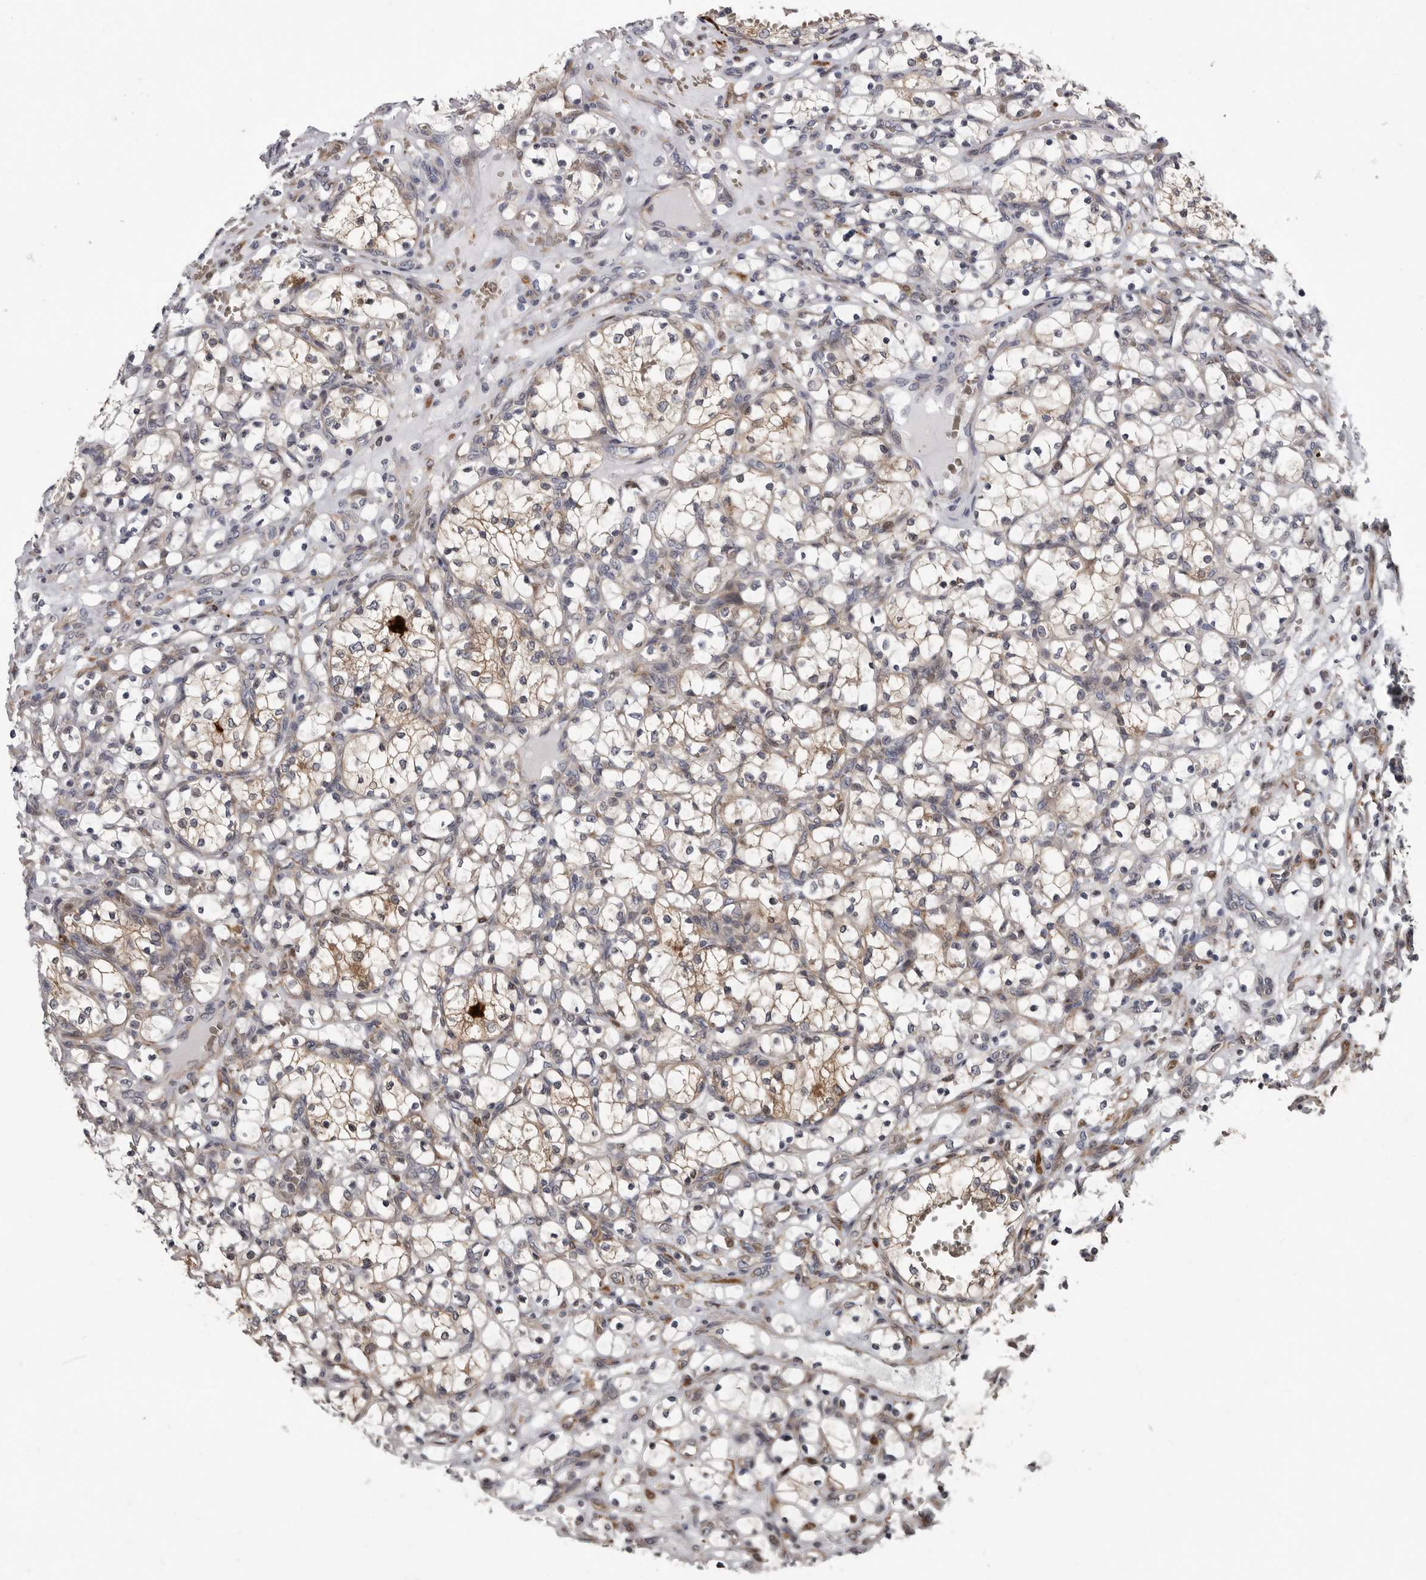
{"staining": {"intensity": "negative", "quantity": "none", "location": "none"}, "tissue": "renal cancer", "cell_type": "Tumor cells", "image_type": "cancer", "snomed": [{"axis": "morphology", "description": "Adenocarcinoma, NOS"}, {"axis": "topography", "description": "Kidney"}], "caption": "Immunohistochemical staining of human renal cancer shows no significant positivity in tumor cells.", "gene": "FGFR4", "patient": {"sex": "female", "age": 69}}